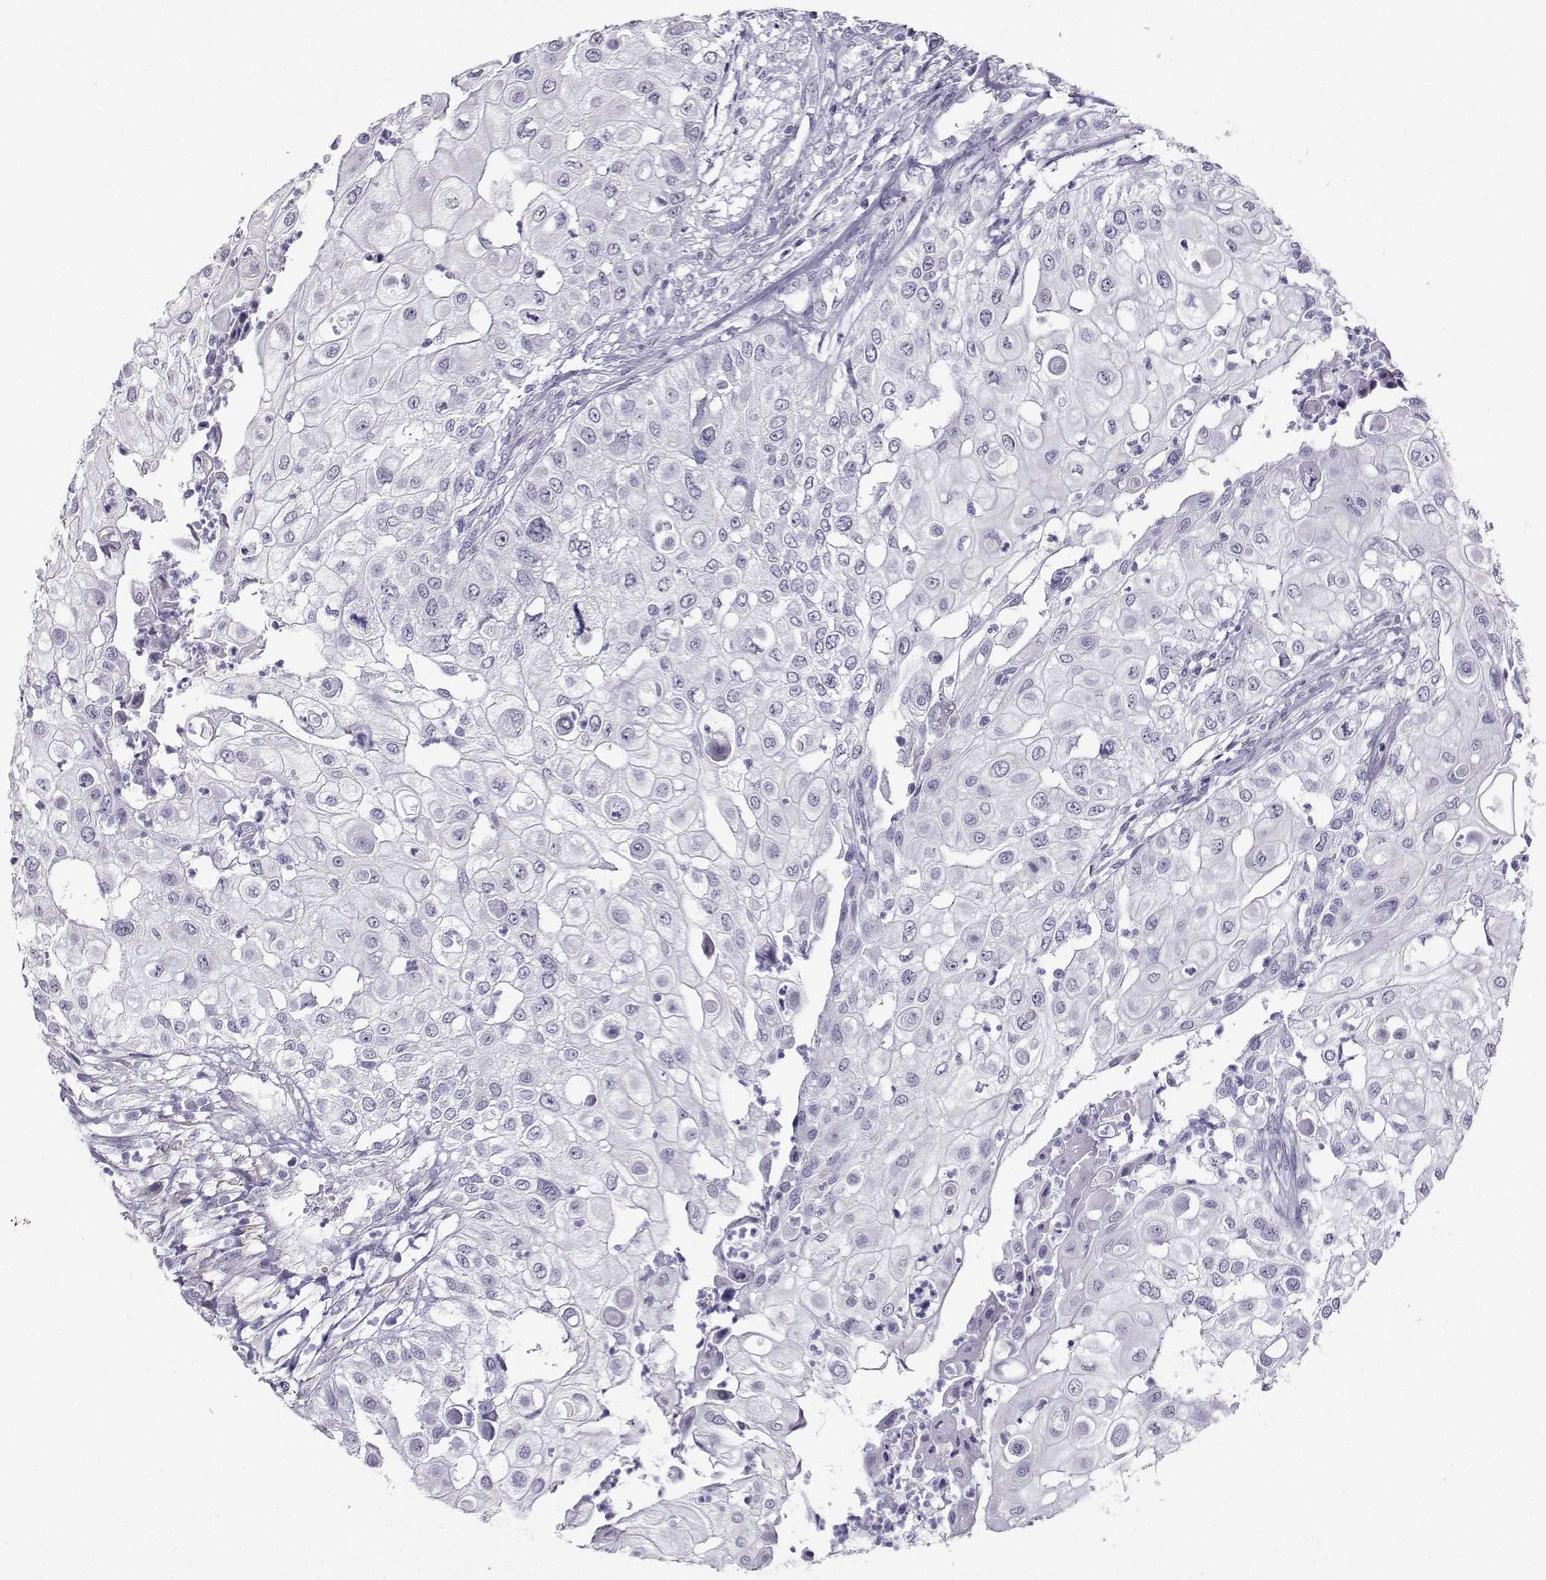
{"staining": {"intensity": "negative", "quantity": "none", "location": "none"}, "tissue": "urothelial cancer", "cell_type": "Tumor cells", "image_type": "cancer", "snomed": [{"axis": "morphology", "description": "Urothelial carcinoma, High grade"}, {"axis": "topography", "description": "Urinary bladder"}], "caption": "IHC photomicrograph of neoplastic tissue: urothelial cancer stained with DAB reveals no significant protein staining in tumor cells.", "gene": "KIF17", "patient": {"sex": "female", "age": 79}}